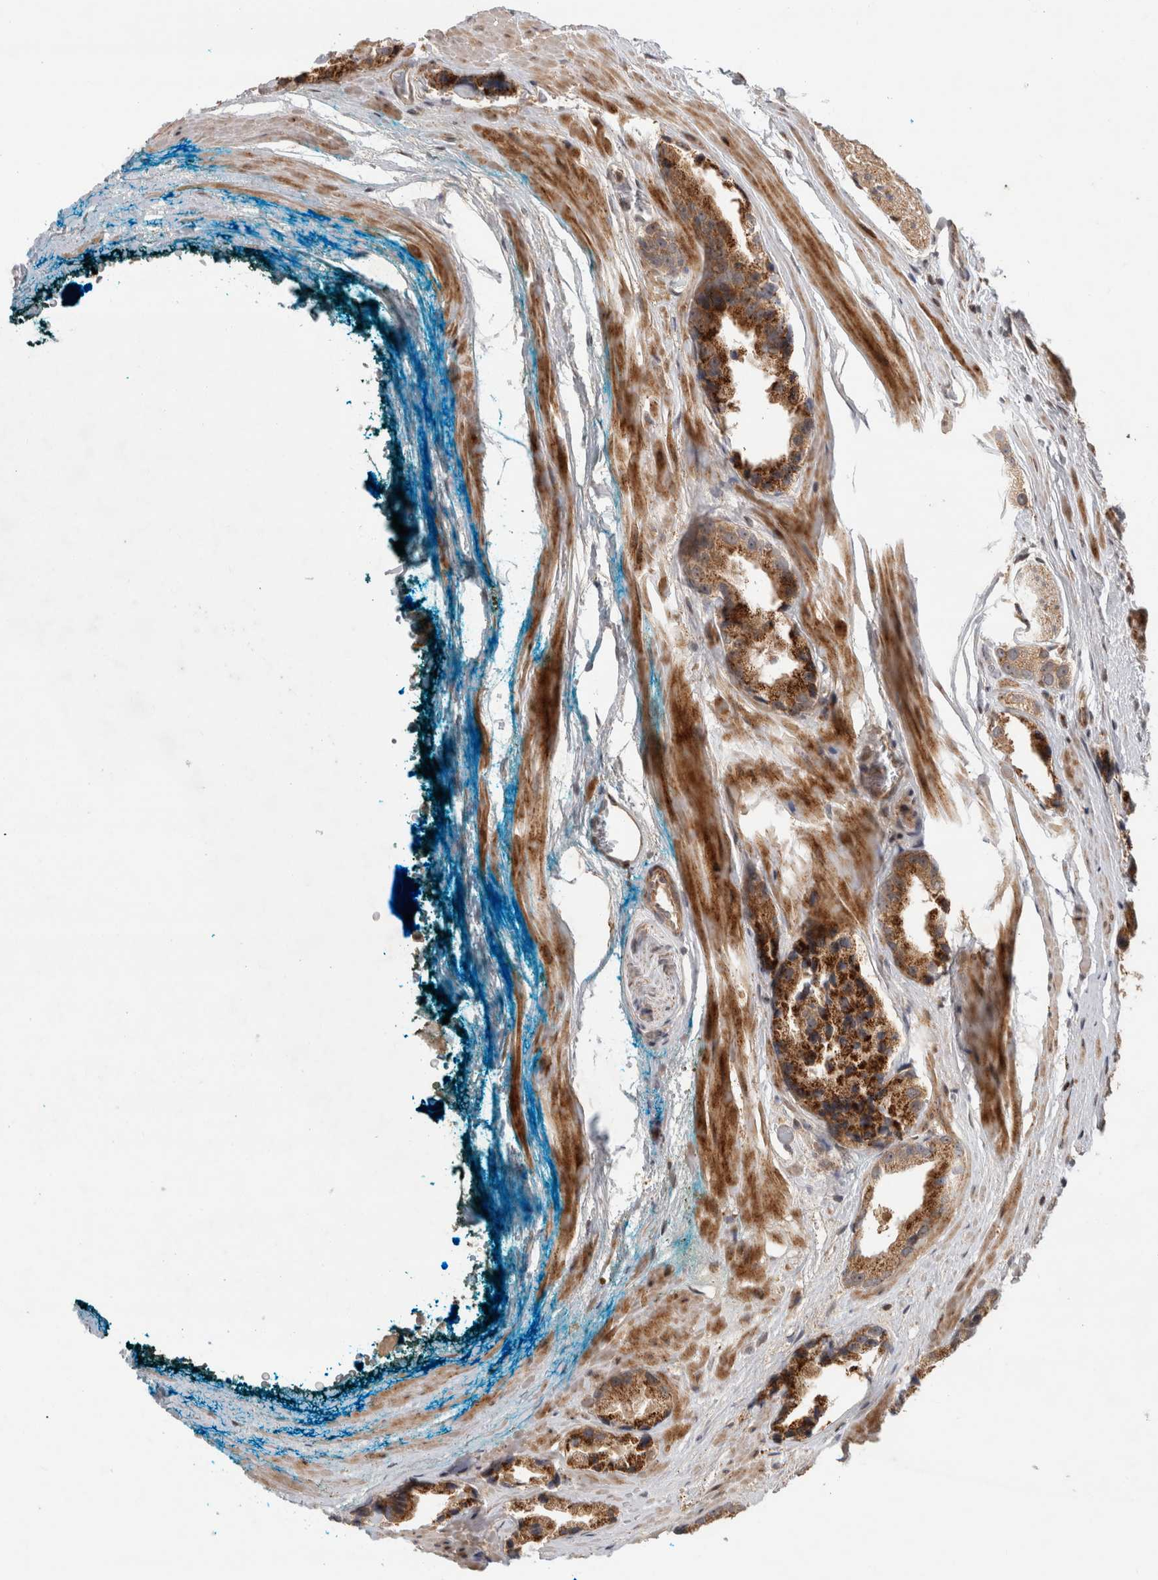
{"staining": {"intensity": "strong", "quantity": ">75%", "location": "cytoplasmic/membranous"}, "tissue": "prostate cancer", "cell_type": "Tumor cells", "image_type": "cancer", "snomed": [{"axis": "morphology", "description": "Adenocarcinoma, High grade"}, {"axis": "topography", "description": "Prostate"}], "caption": "Protein staining shows strong cytoplasmic/membranous positivity in approximately >75% of tumor cells in prostate cancer (high-grade adenocarcinoma). (DAB (3,3'-diaminobenzidine) IHC with brightfield microscopy, high magnification).", "gene": "INSRR", "patient": {"sex": "male", "age": 63}}